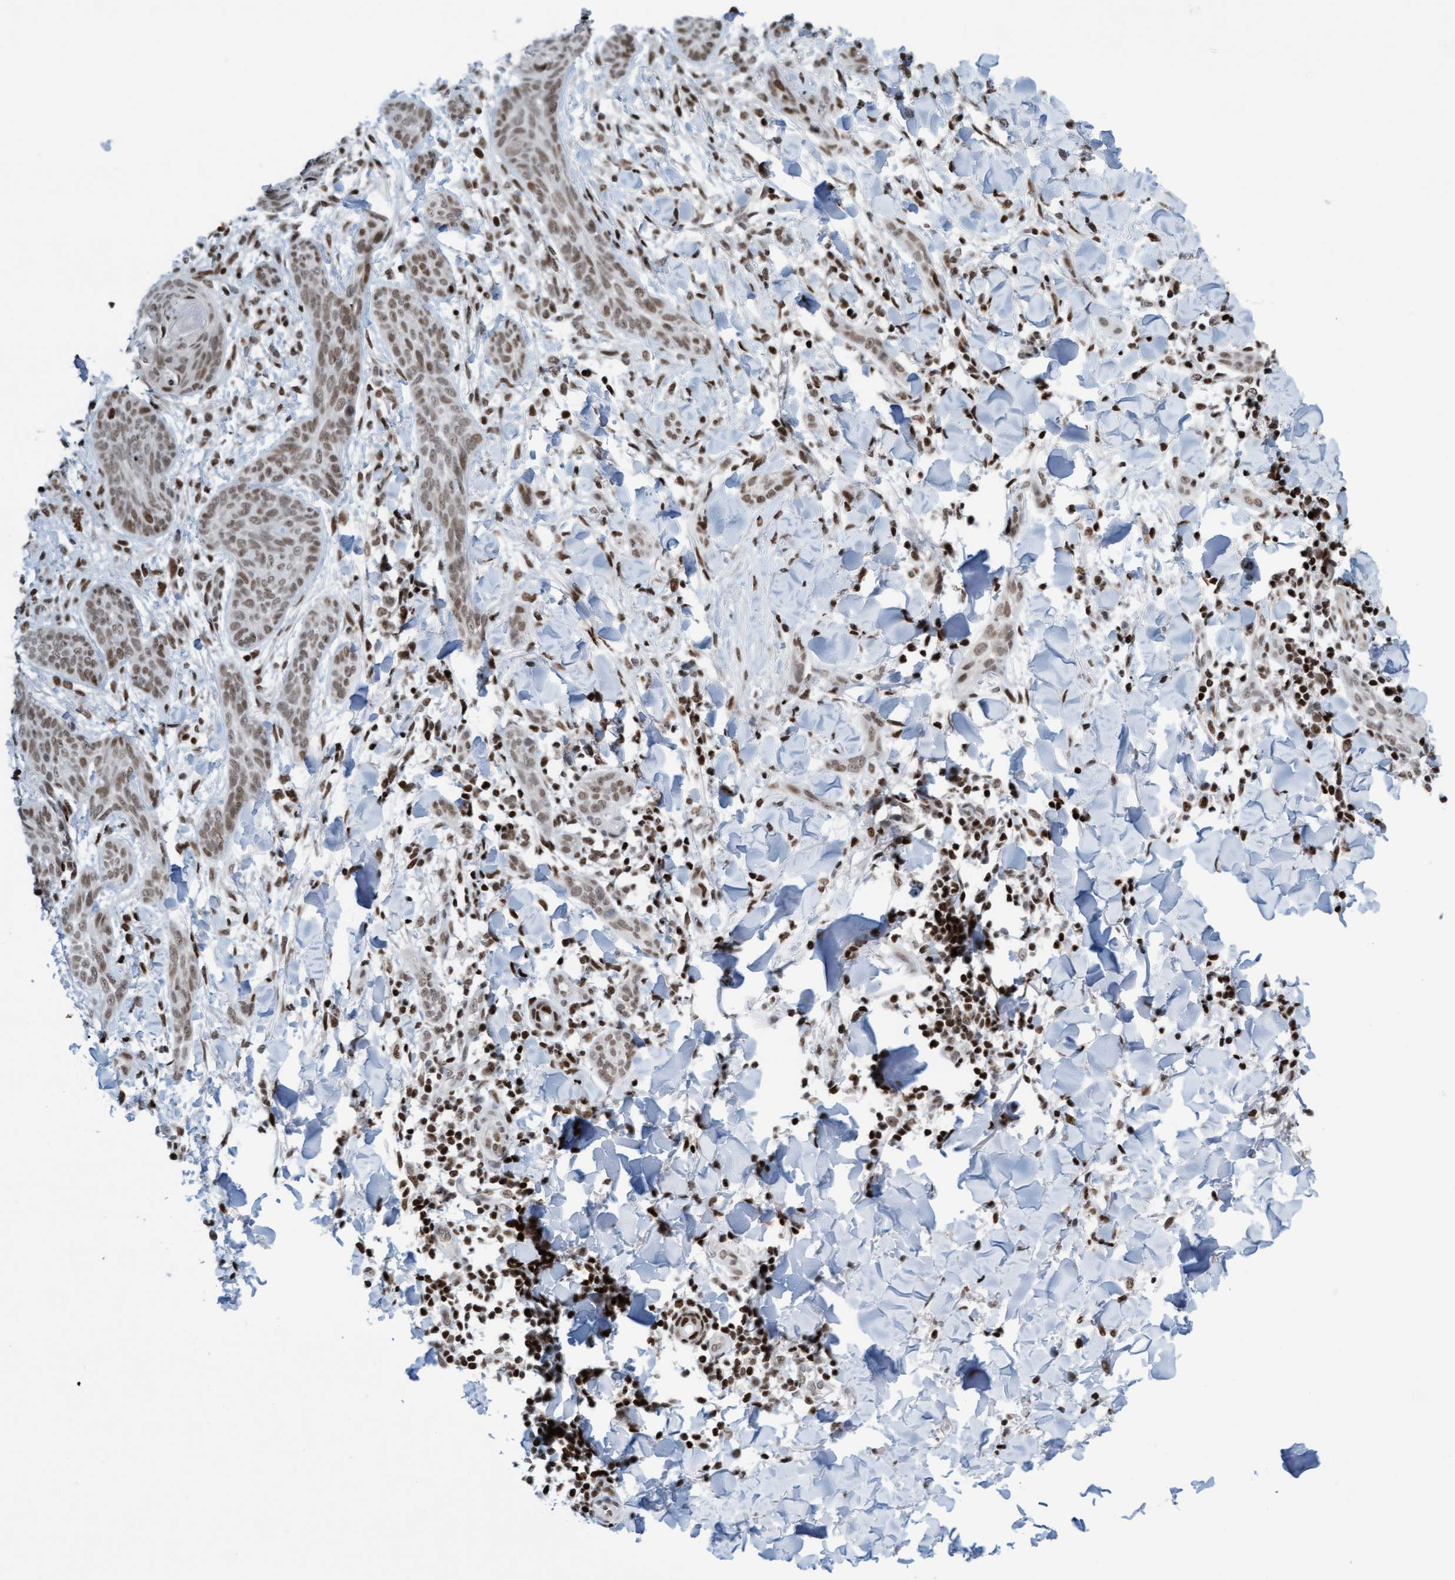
{"staining": {"intensity": "weak", "quantity": ">75%", "location": "nuclear"}, "tissue": "skin cancer", "cell_type": "Tumor cells", "image_type": "cancer", "snomed": [{"axis": "morphology", "description": "Basal cell carcinoma"}, {"axis": "topography", "description": "Skin"}], "caption": "Immunohistochemistry image of neoplastic tissue: human skin basal cell carcinoma stained using immunohistochemistry (IHC) displays low levels of weak protein expression localized specifically in the nuclear of tumor cells, appearing as a nuclear brown color.", "gene": "GLRX2", "patient": {"sex": "female", "age": 59}}